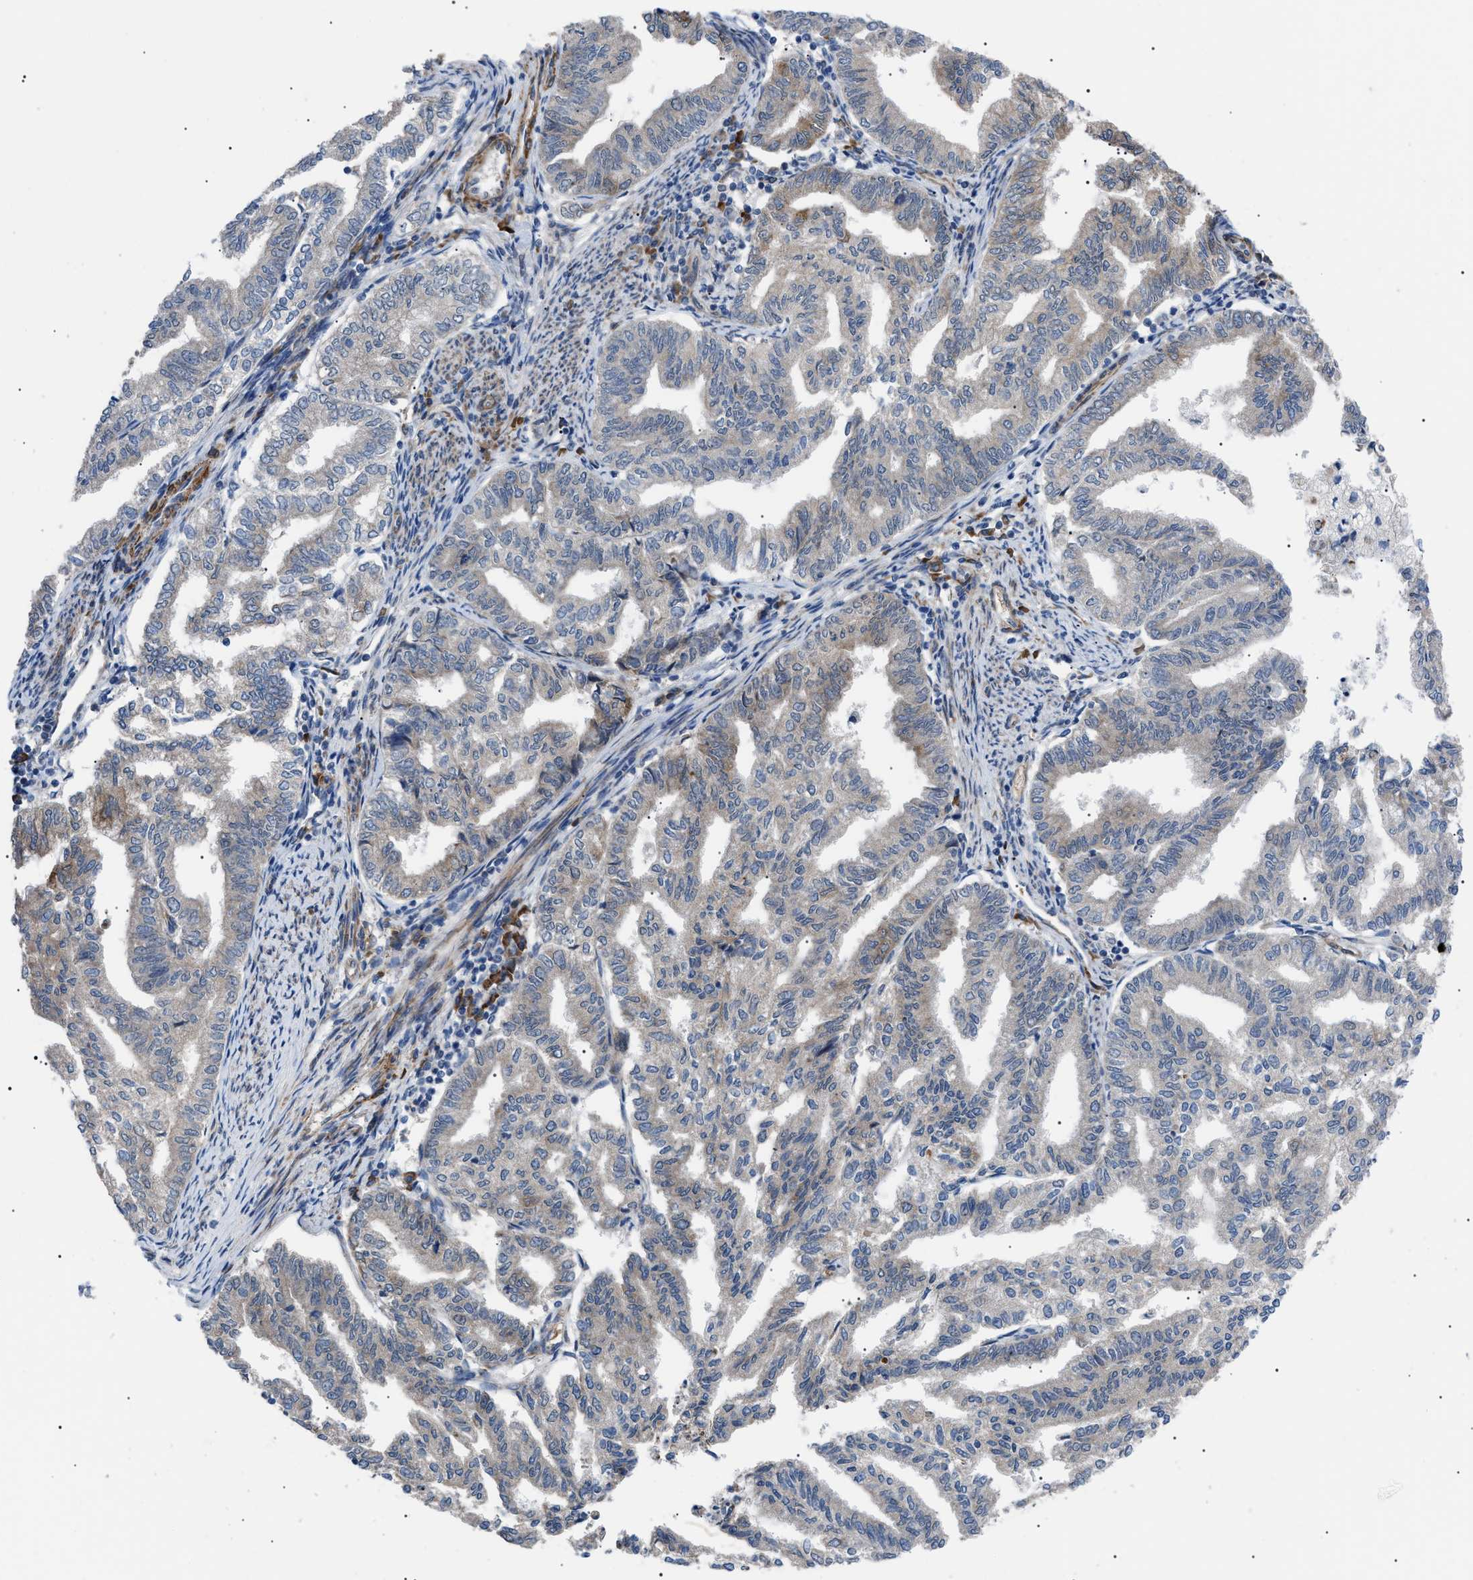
{"staining": {"intensity": "moderate", "quantity": "<25%", "location": "cytoplasmic/membranous"}, "tissue": "endometrial cancer", "cell_type": "Tumor cells", "image_type": "cancer", "snomed": [{"axis": "morphology", "description": "Adenocarcinoma, NOS"}, {"axis": "topography", "description": "Endometrium"}], "caption": "A high-resolution photomicrograph shows immunohistochemistry staining of adenocarcinoma (endometrial), which reveals moderate cytoplasmic/membranous positivity in approximately <25% of tumor cells. (brown staining indicates protein expression, while blue staining denotes nuclei).", "gene": "MYO10", "patient": {"sex": "female", "age": 79}}